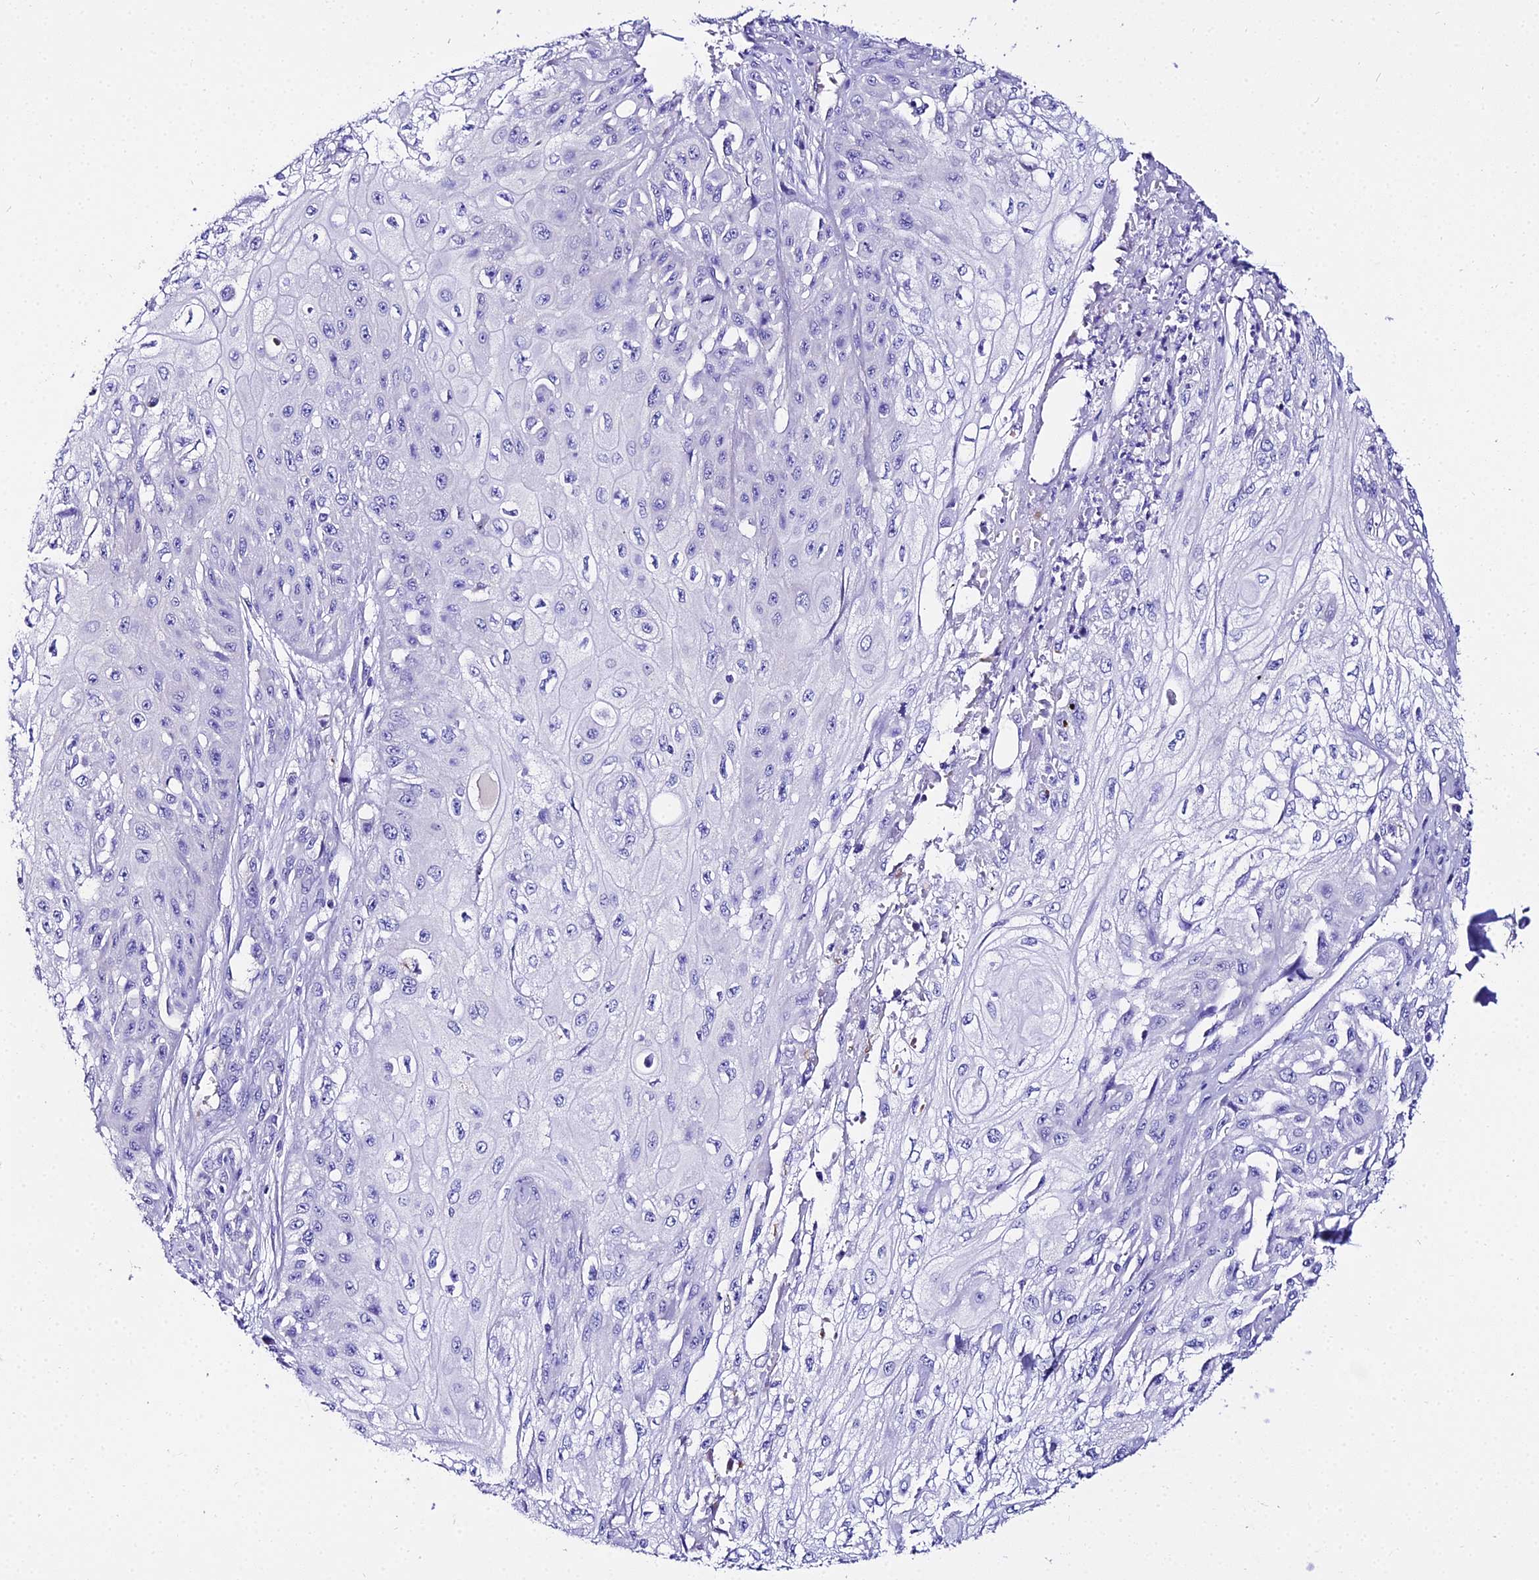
{"staining": {"intensity": "negative", "quantity": "none", "location": "none"}, "tissue": "skin cancer", "cell_type": "Tumor cells", "image_type": "cancer", "snomed": [{"axis": "morphology", "description": "Squamous cell carcinoma, NOS"}, {"axis": "morphology", "description": "Squamous cell carcinoma, metastatic, NOS"}, {"axis": "topography", "description": "Skin"}, {"axis": "topography", "description": "Lymph node"}], "caption": "Histopathology image shows no significant protein expression in tumor cells of squamous cell carcinoma (skin). (DAB immunohistochemistry, high magnification).", "gene": "TUBA3D", "patient": {"sex": "male", "age": 75}}